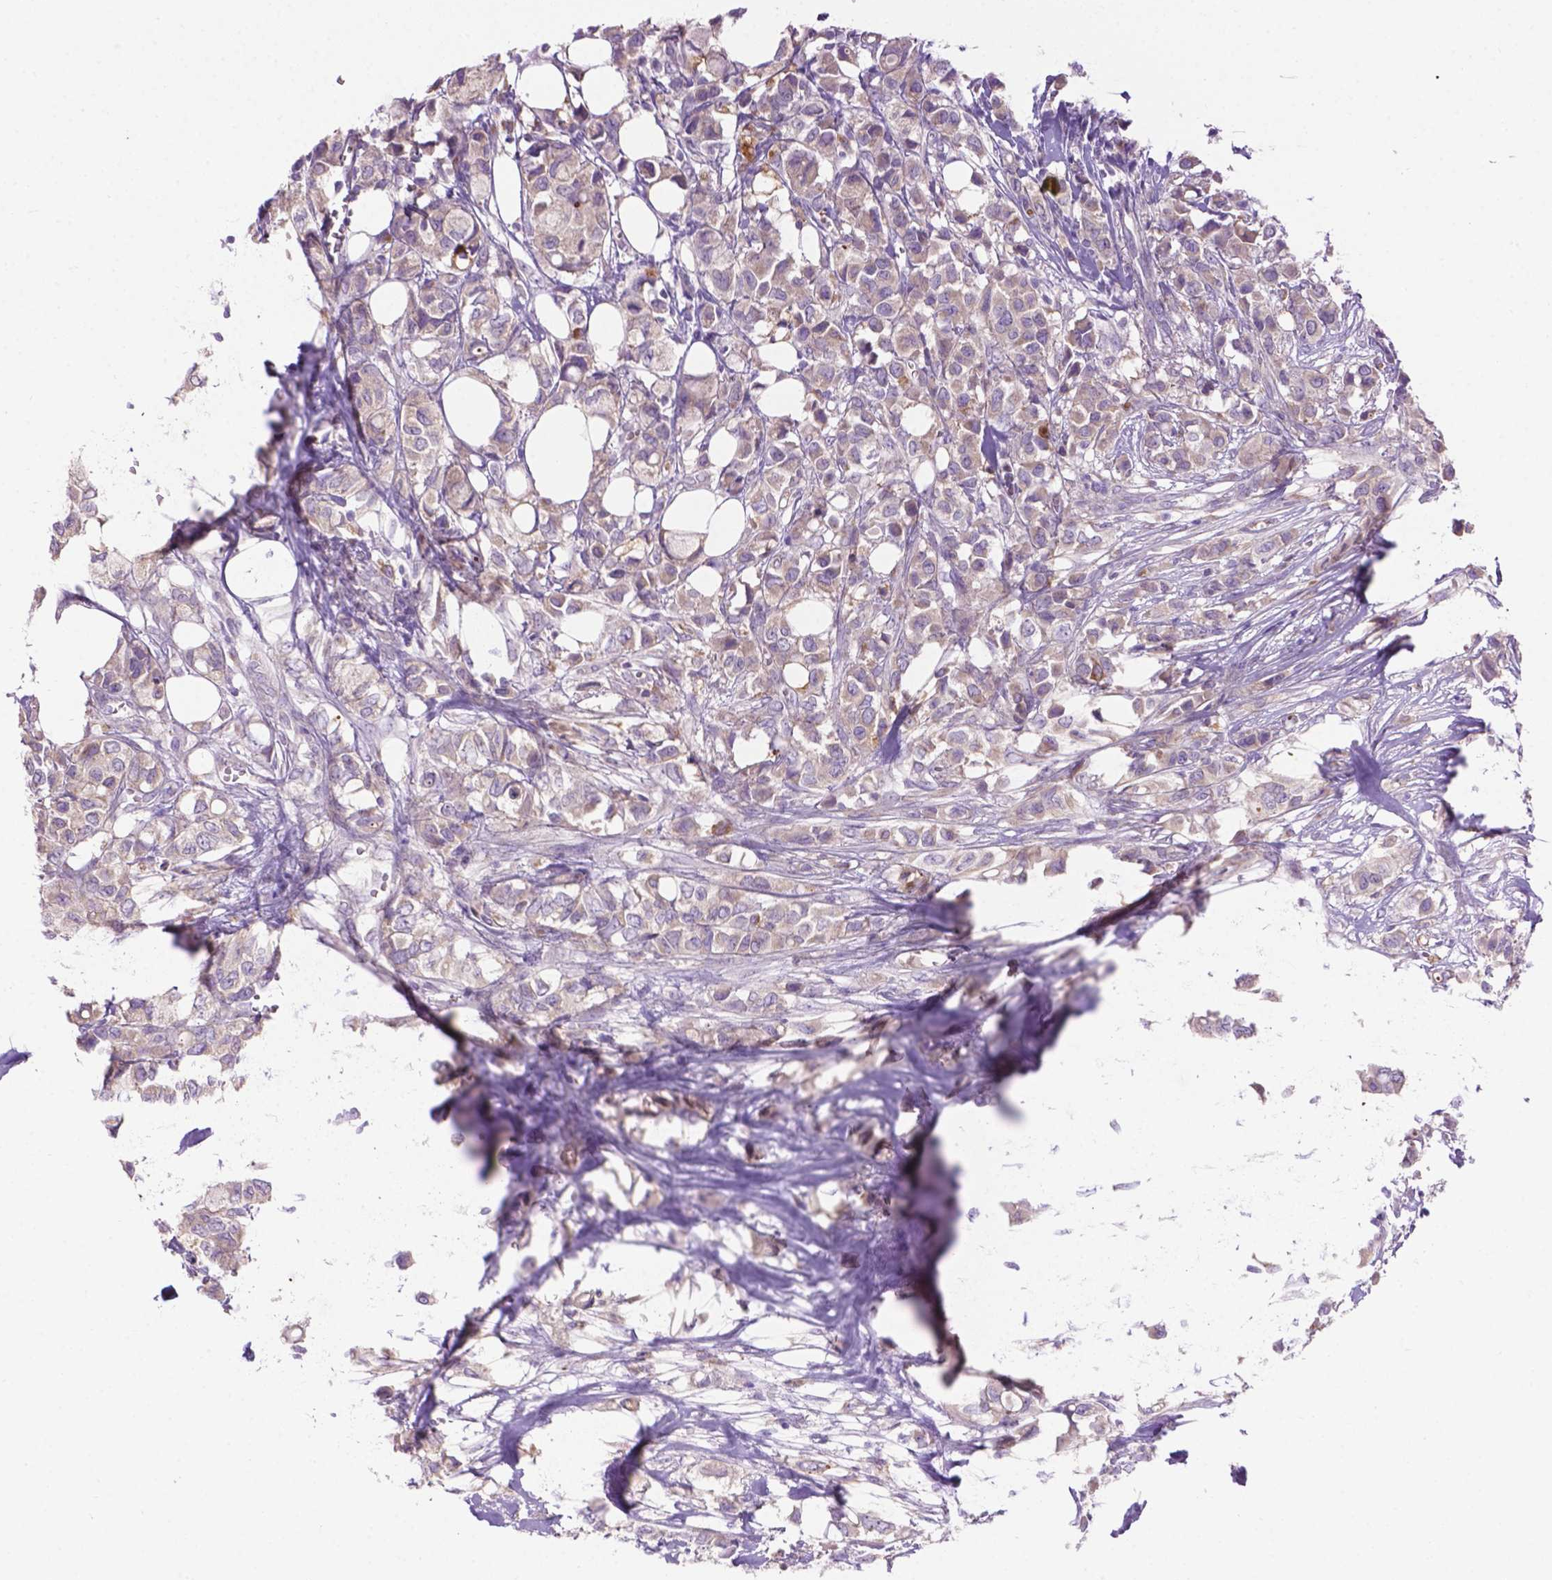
{"staining": {"intensity": "weak", "quantity": "<25%", "location": "cytoplasmic/membranous"}, "tissue": "breast cancer", "cell_type": "Tumor cells", "image_type": "cancer", "snomed": [{"axis": "morphology", "description": "Duct carcinoma"}, {"axis": "topography", "description": "Breast"}], "caption": "Image shows no protein positivity in tumor cells of breast cancer tissue.", "gene": "CDH7", "patient": {"sex": "female", "age": 85}}